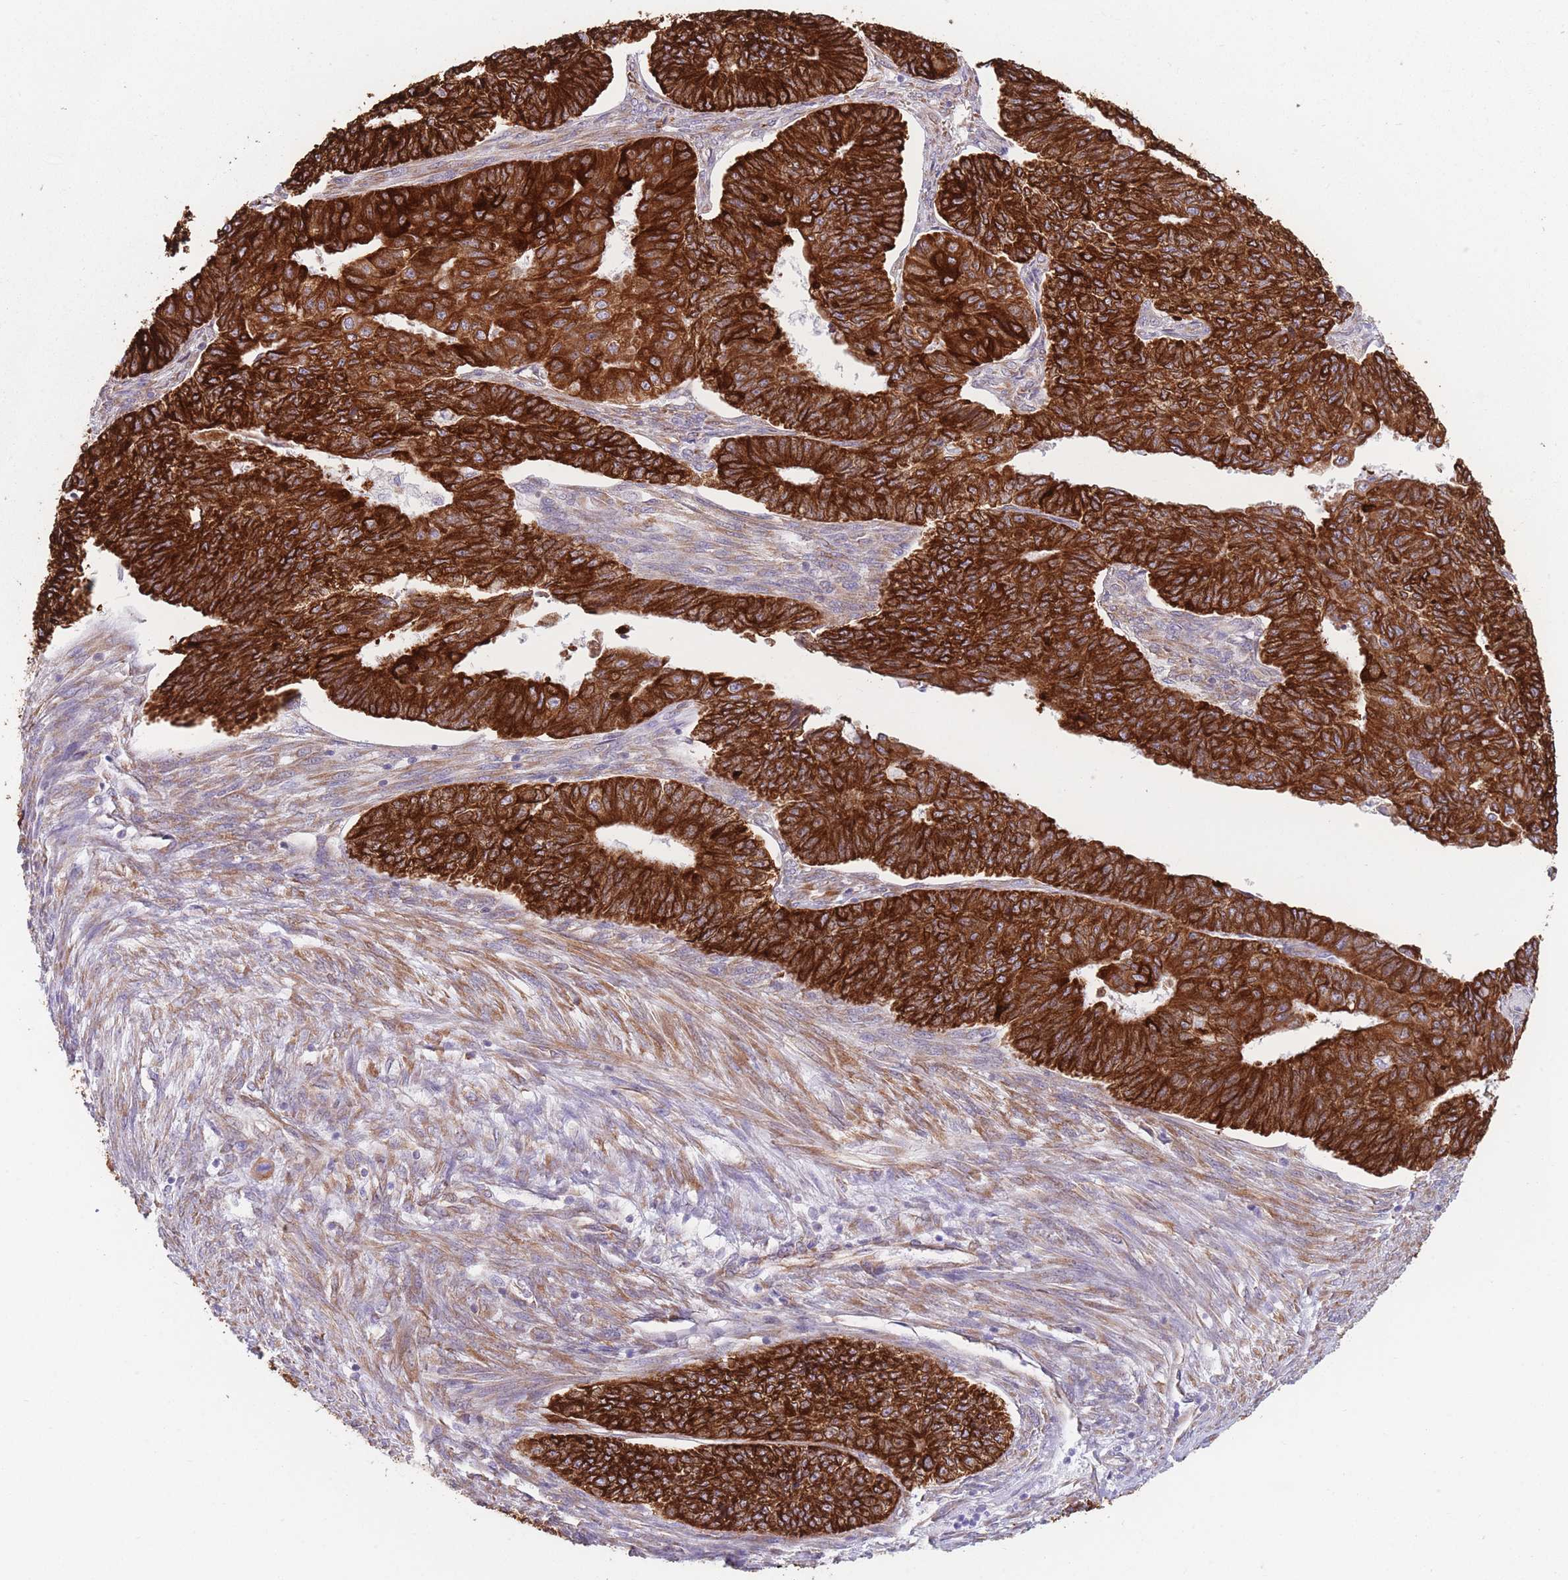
{"staining": {"intensity": "strong", "quantity": ">75%", "location": "cytoplasmic/membranous"}, "tissue": "endometrial cancer", "cell_type": "Tumor cells", "image_type": "cancer", "snomed": [{"axis": "morphology", "description": "Adenocarcinoma, NOS"}, {"axis": "topography", "description": "Endometrium"}], "caption": "An immunohistochemistry (IHC) micrograph of tumor tissue is shown. Protein staining in brown shows strong cytoplasmic/membranous positivity in endometrial cancer within tumor cells. The staining was performed using DAB (3,3'-diaminobenzidine) to visualize the protein expression in brown, while the nuclei were stained in blue with hematoxylin (Magnification: 20x).", "gene": "AK9", "patient": {"sex": "female", "age": 32}}